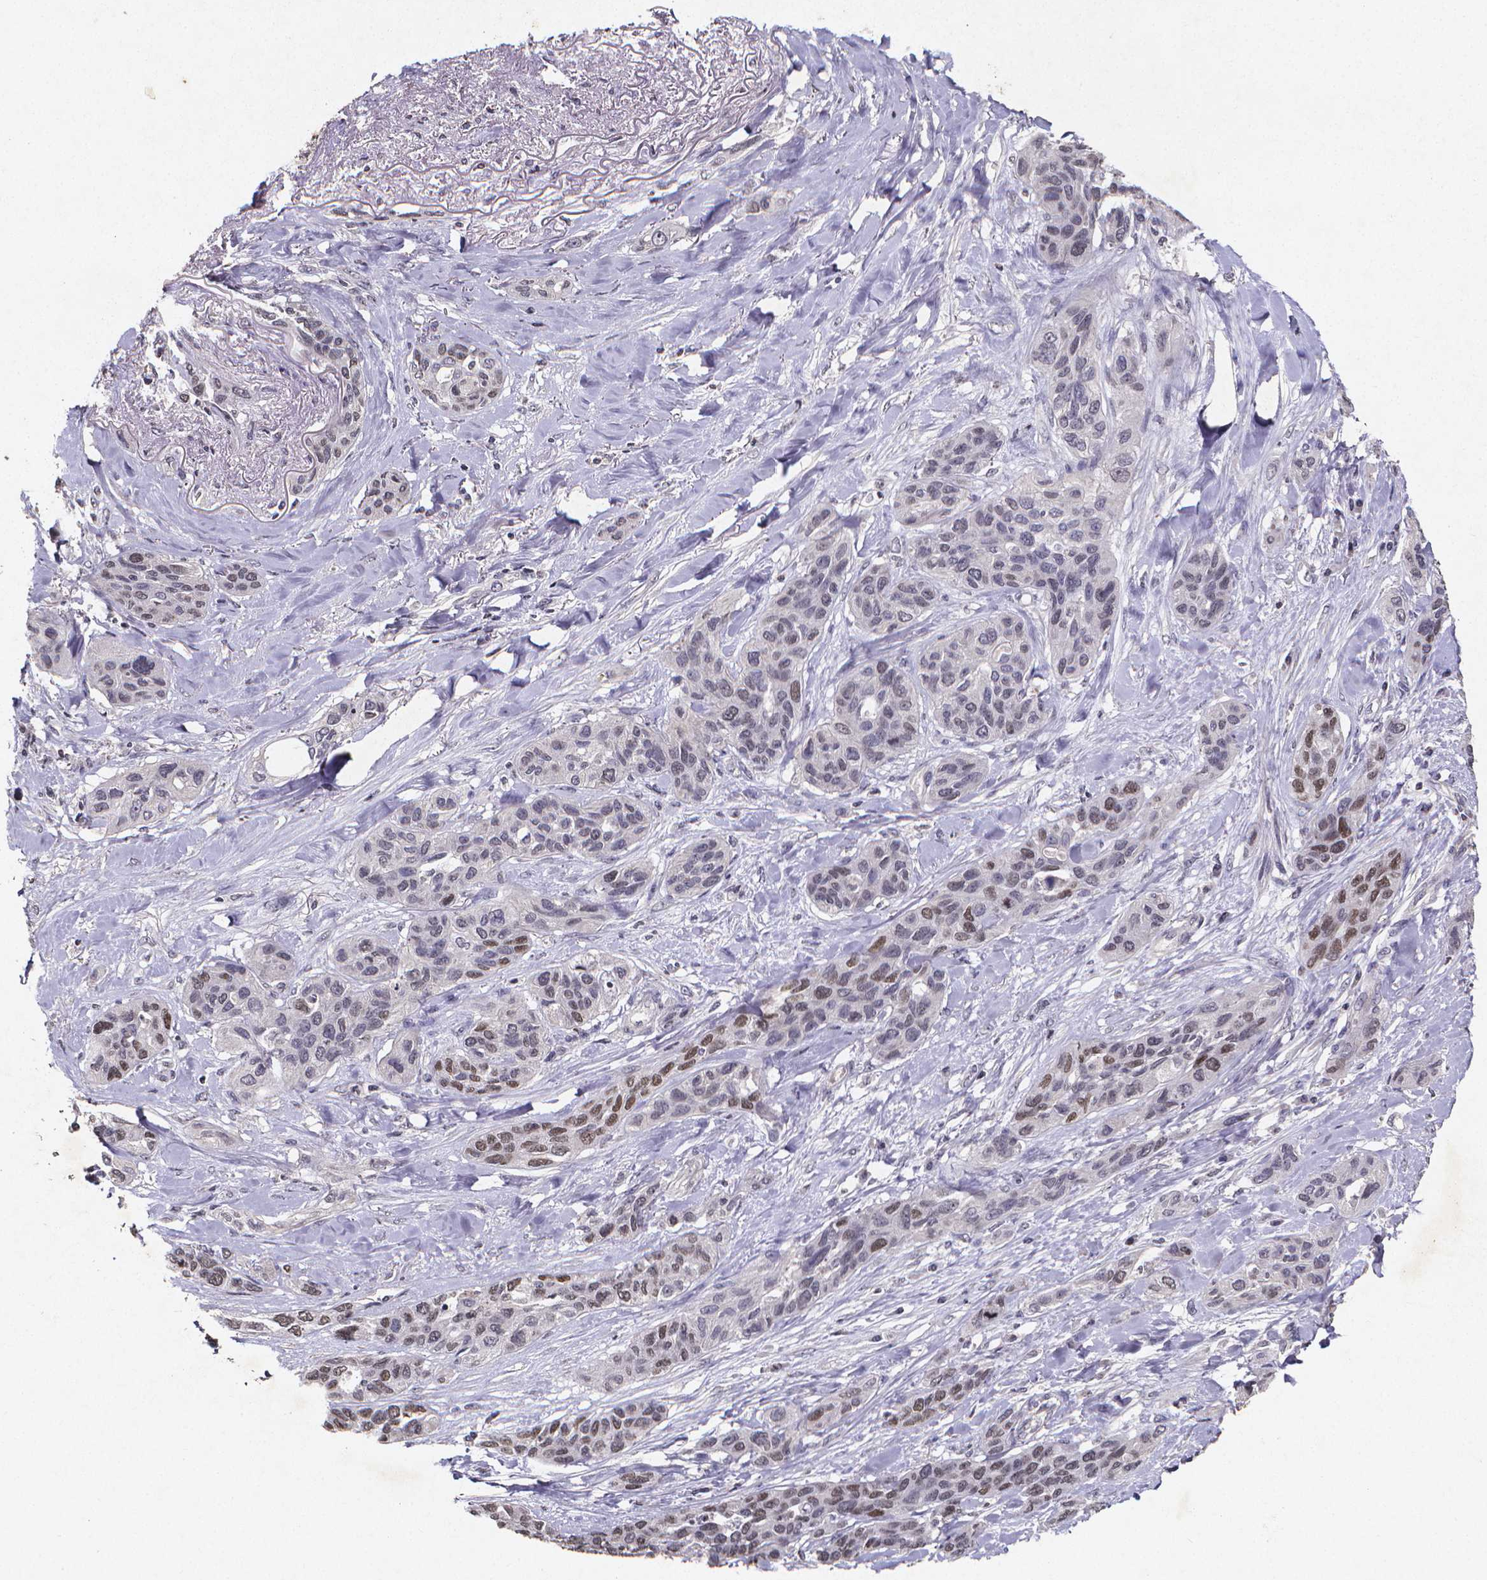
{"staining": {"intensity": "weak", "quantity": "25%-75%", "location": "nuclear"}, "tissue": "lung cancer", "cell_type": "Tumor cells", "image_type": "cancer", "snomed": [{"axis": "morphology", "description": "Squamous cell carcinoma, NOS"}, {"axis": "topography", "description": "Lung"}], "caption": "Immunohistochemical staining of lung squamous cell carcinoma shows low levels of weak nuclear protein staining in about 25%-75% of tumor cells. (brown staining indicates protein expression, while blue staining denotes nuclei).", "gene": "TP73", "patient": {"sex": "female", "age": 70}}